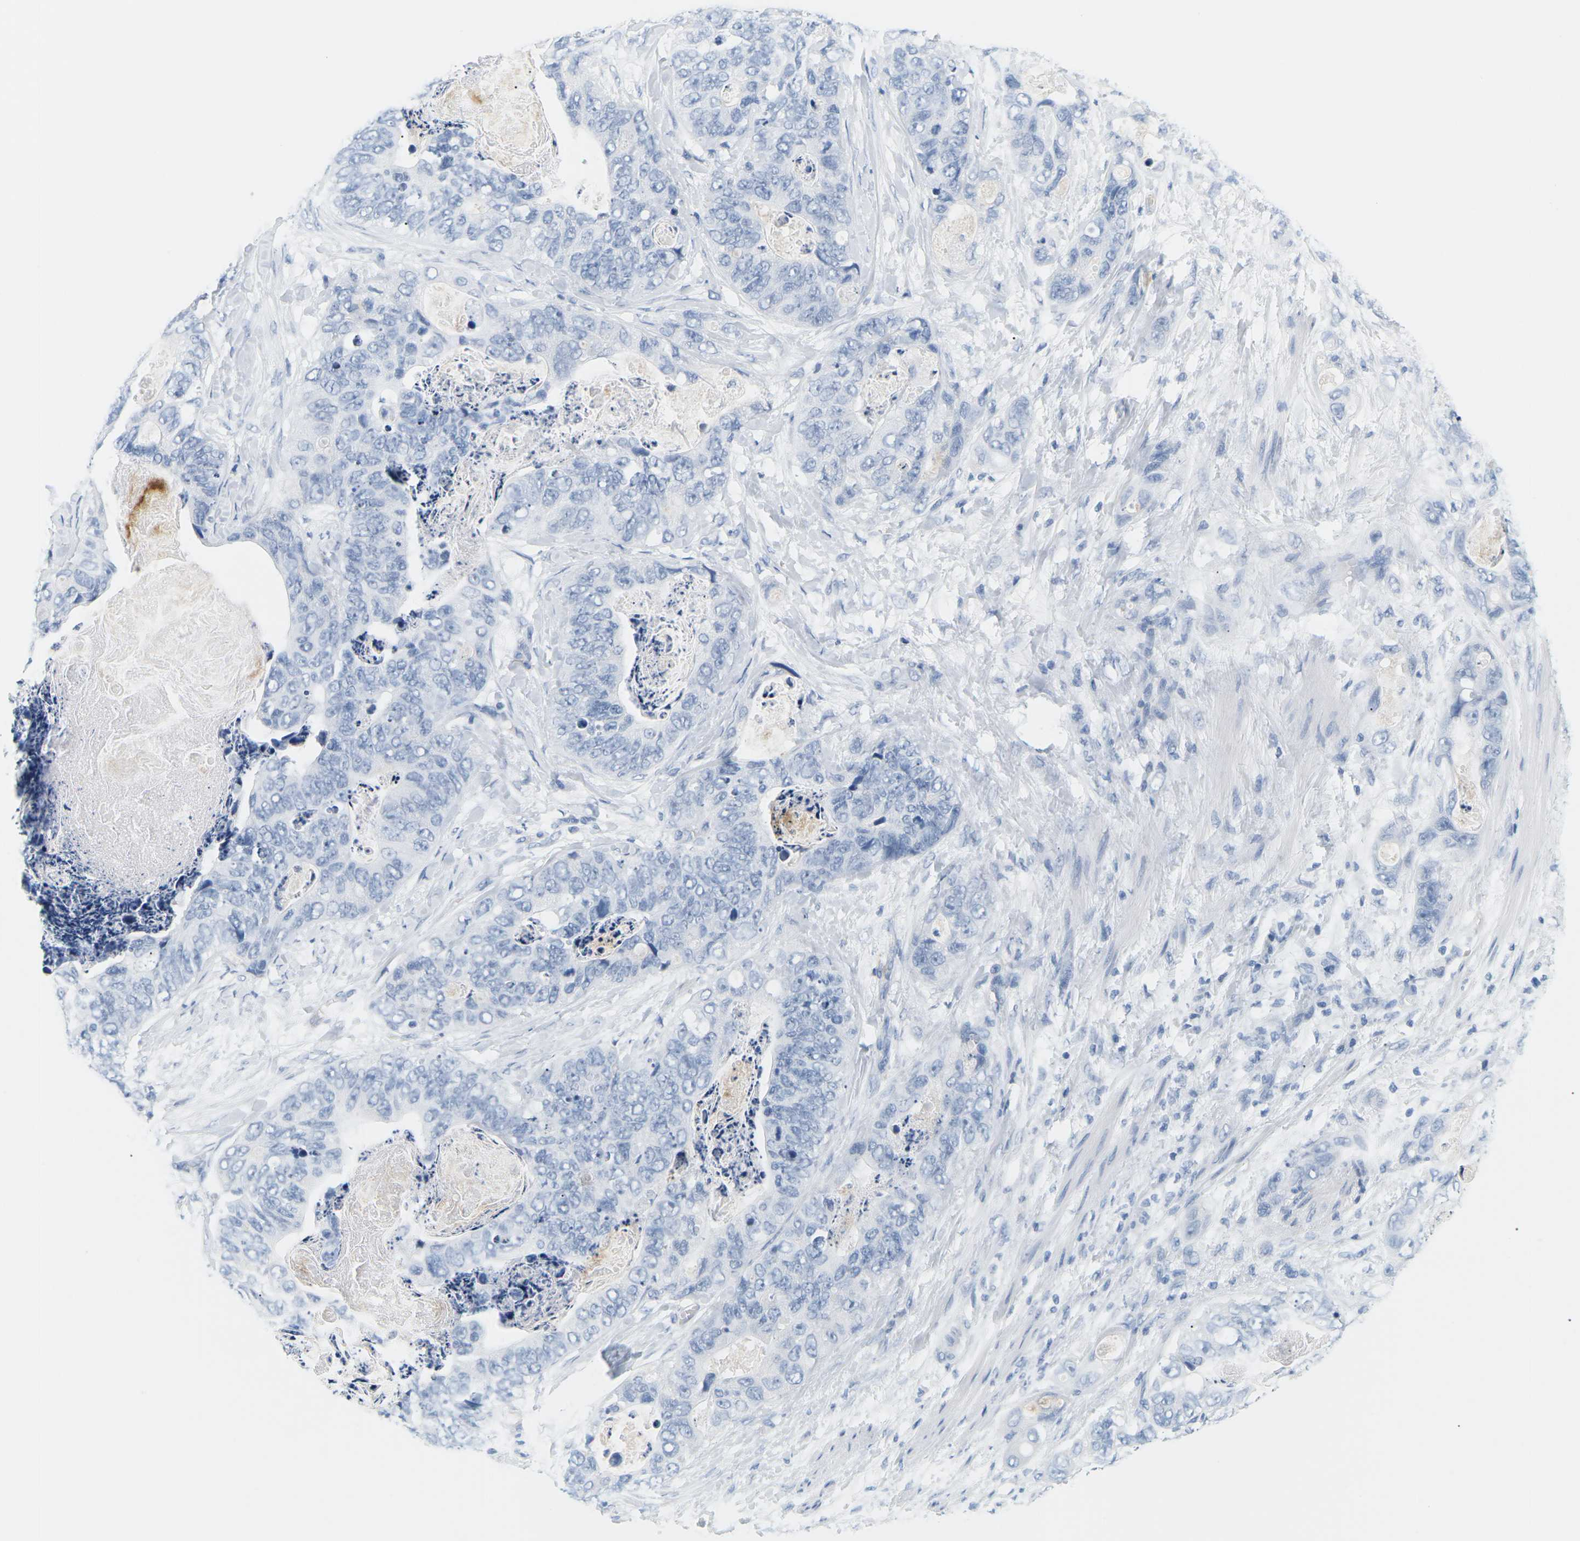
{"staining": {"intensity": "negative", "quantity": "none", "location": "none"}, "tissue": "stomach cancer", "cell_type": "Tumor cells", "image_type": "cancer", "snomed": [{"axis": "morphology", "description": "Adenocarcinoma, NOS"}, {"axis": "topography", "description": "Stomach"}], "caption": "Micrograph shows no protein expression in tumor cells of stomach cancer (adenocarcinoma) tissue. (Immunohistochemistry (ihc), brightfield microscopy, high magnification).", "gene": "APOB", "patient": {"sex": "female", "age": 89}}